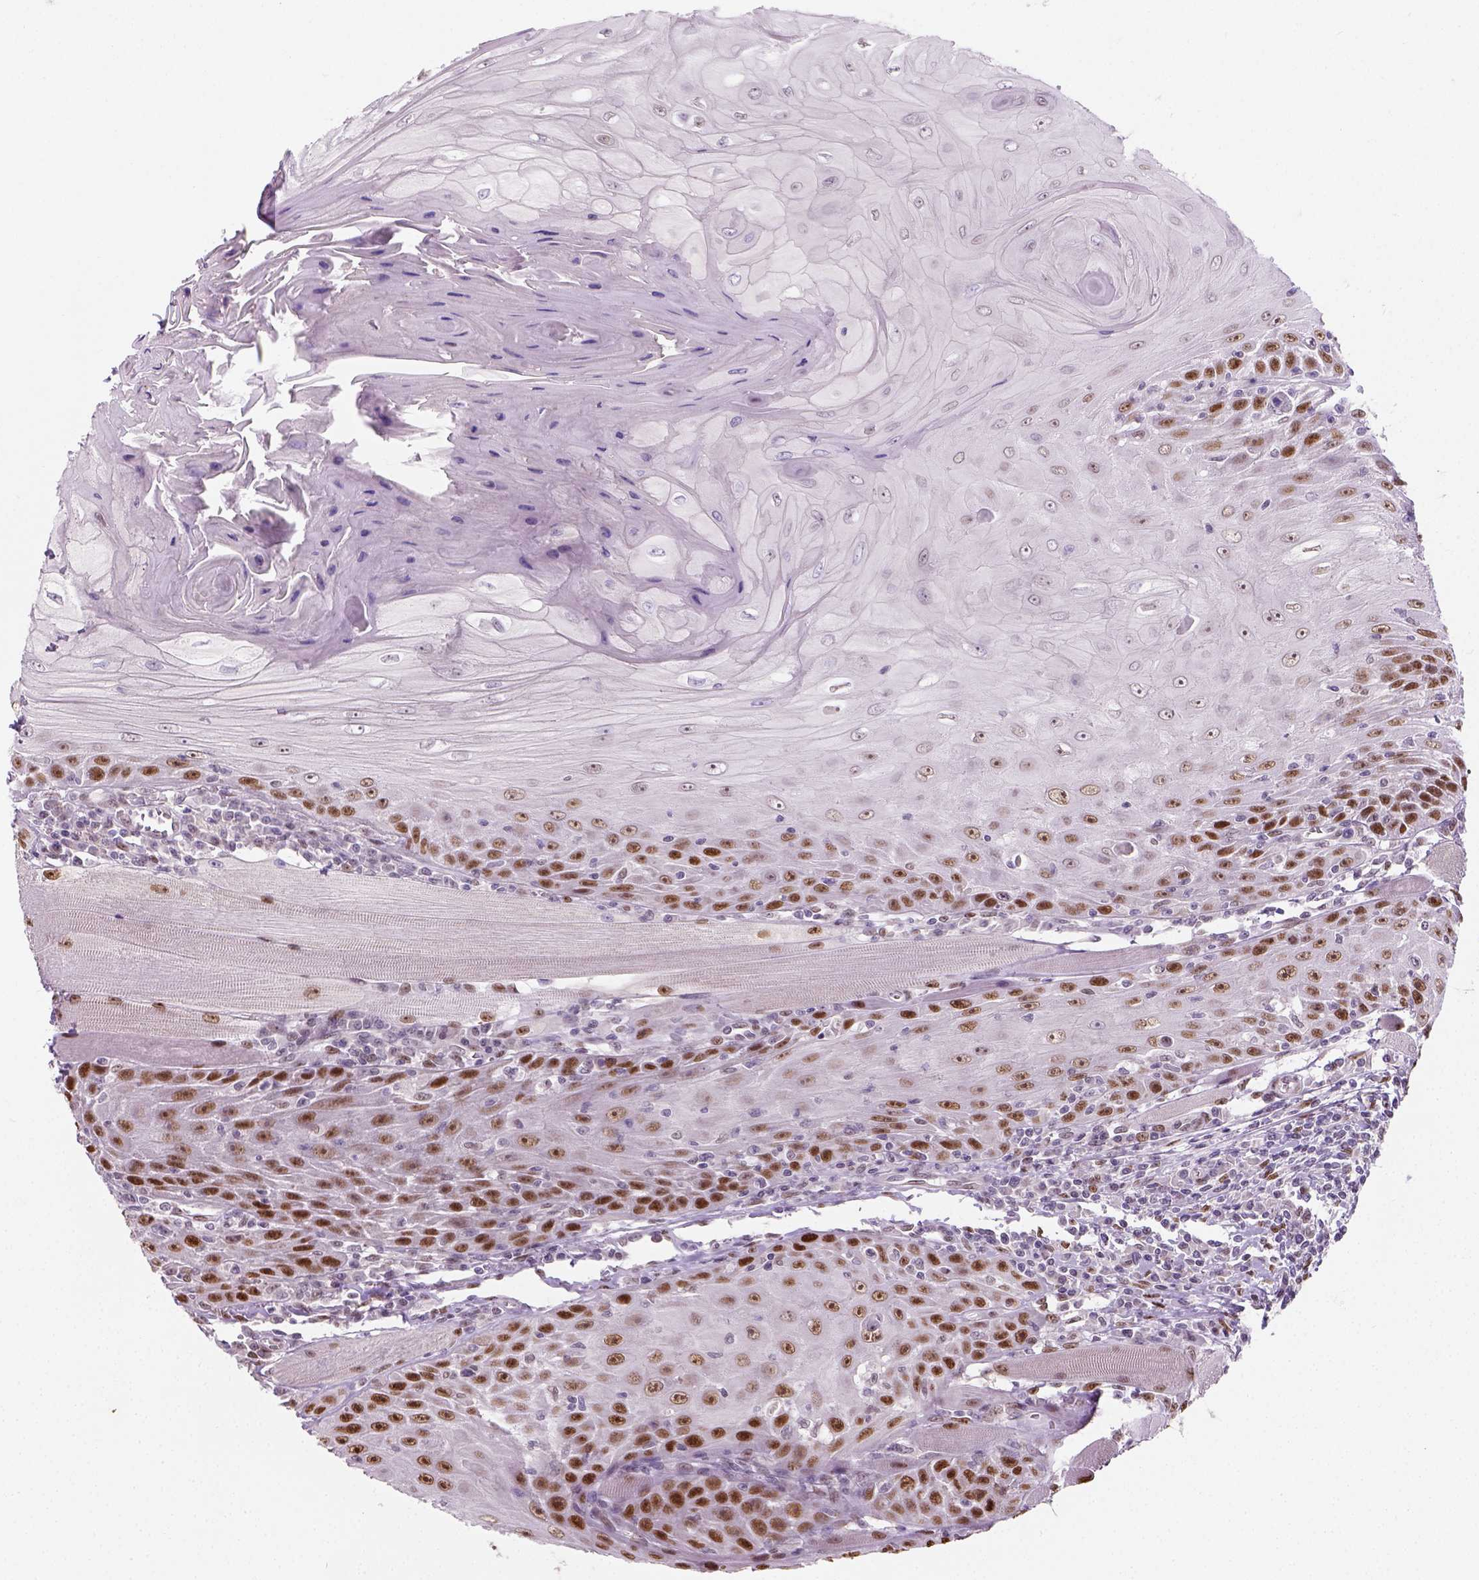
{"staining": {"intensity": "moderate", "quantity": ">75%", "location": "nuclear"}, "tissue": "head and neck cancer", "cell_type": "Tumor cells", "image_type": "cancer", "snomed": [{"axis": "morphology", "description": "Squamous cell carcinoma, NOS"}, {"axis": "topography", "description": "Head-Neck"}], "caption": "Squamous cell carcinoma (head and neck) stained for a protein (brown) reveals moderate nuclear positive staining in about >75% of tumor cells.", "gene": "C1orf112", "patient": {"sex": "male", "age": 52}}